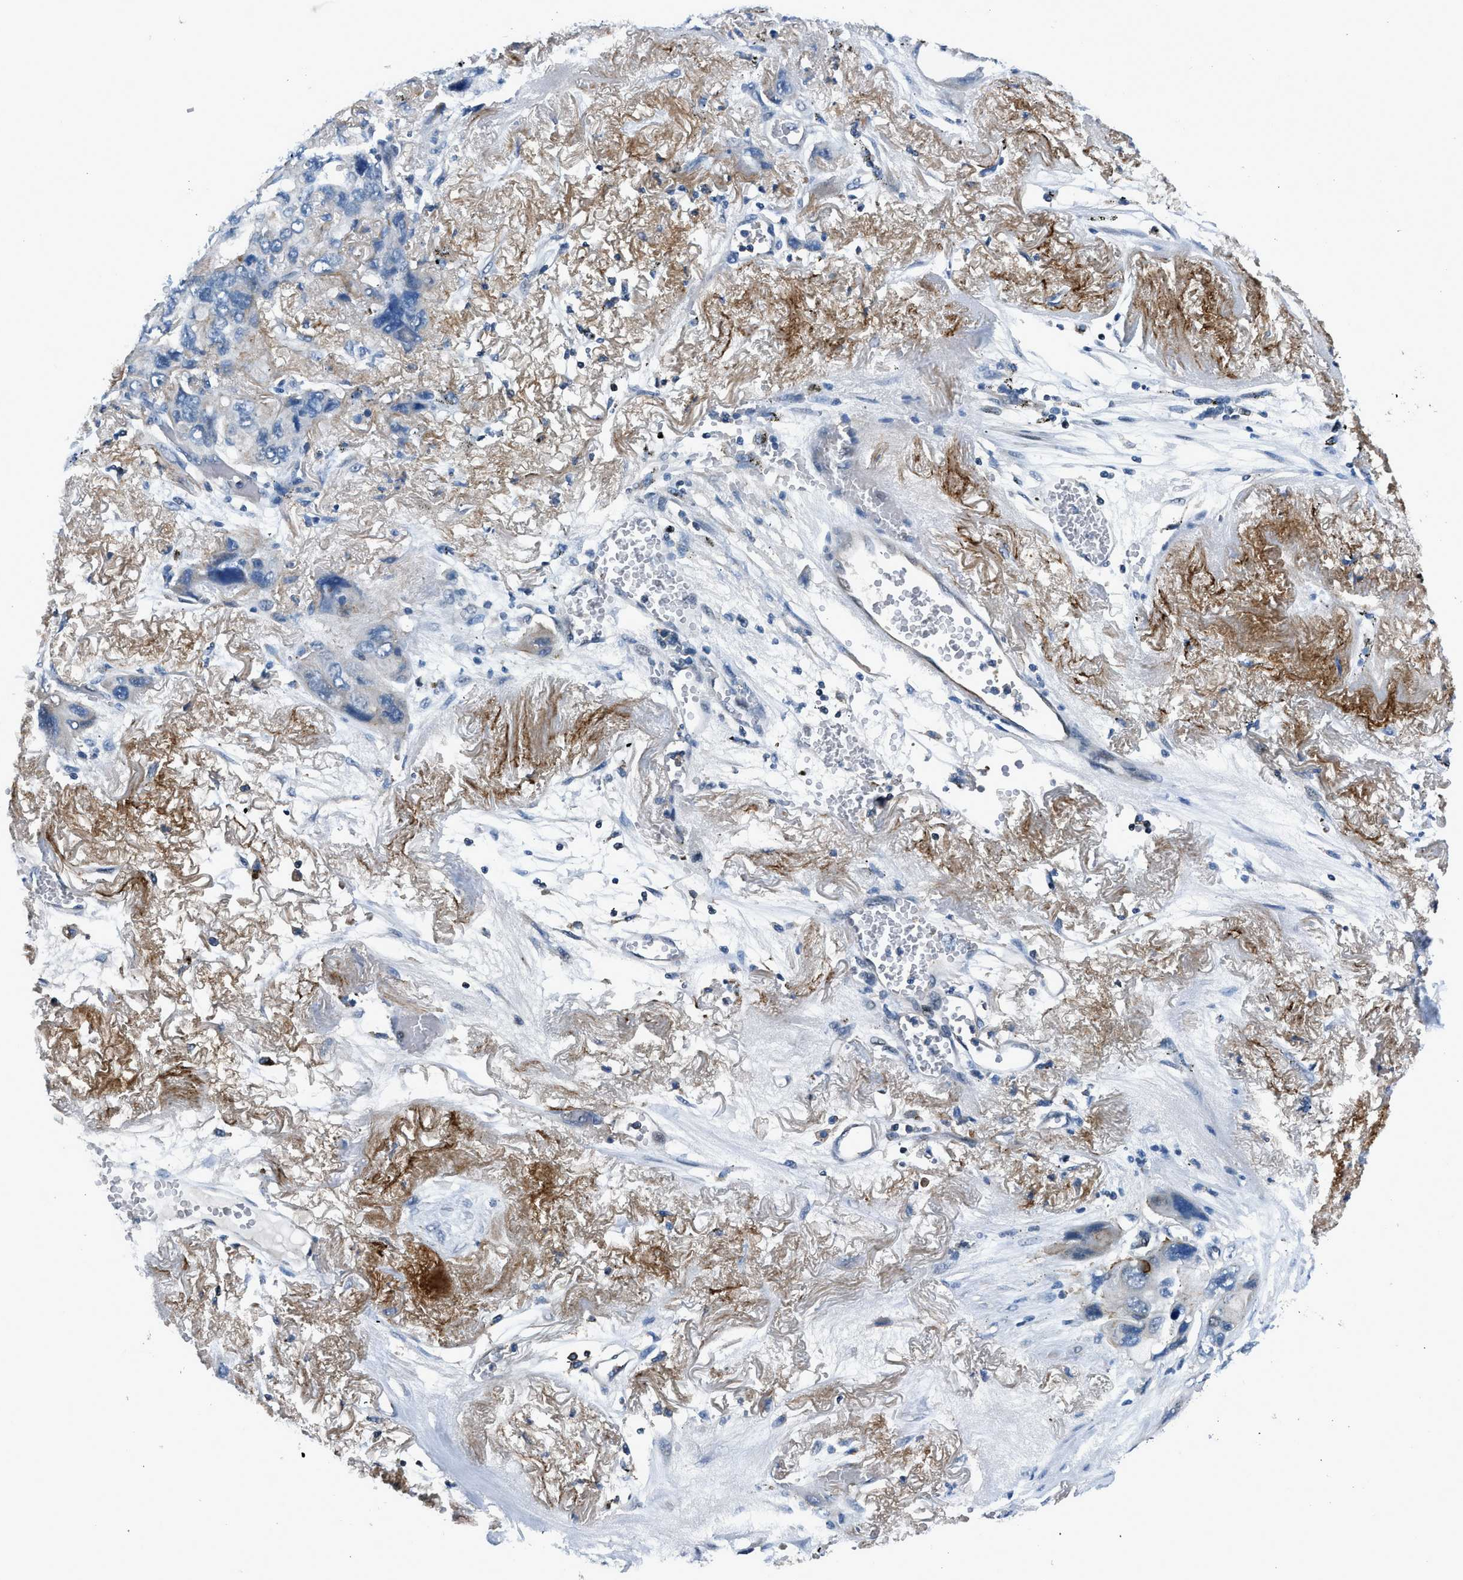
{"staining": {"intensity": "negative", "quantity": "none", "location": "none"}, "tissue": "lung cancer", "cell_type": "Tumor cells", "image_type": "cancer", "snomed": [{"axis": "morphology", "description": "Squamous cell carcinoma, NOS"}, {"axis": "topography", "description": "Lung"}], "caption": "IHC photomicrograph of neoplastic tissue: lung cancer stained with DAB demonstrates no significant protein positivity in tumor cells.", "gene": "LMLN", "patient": {"sex": "female", "age": 73}}